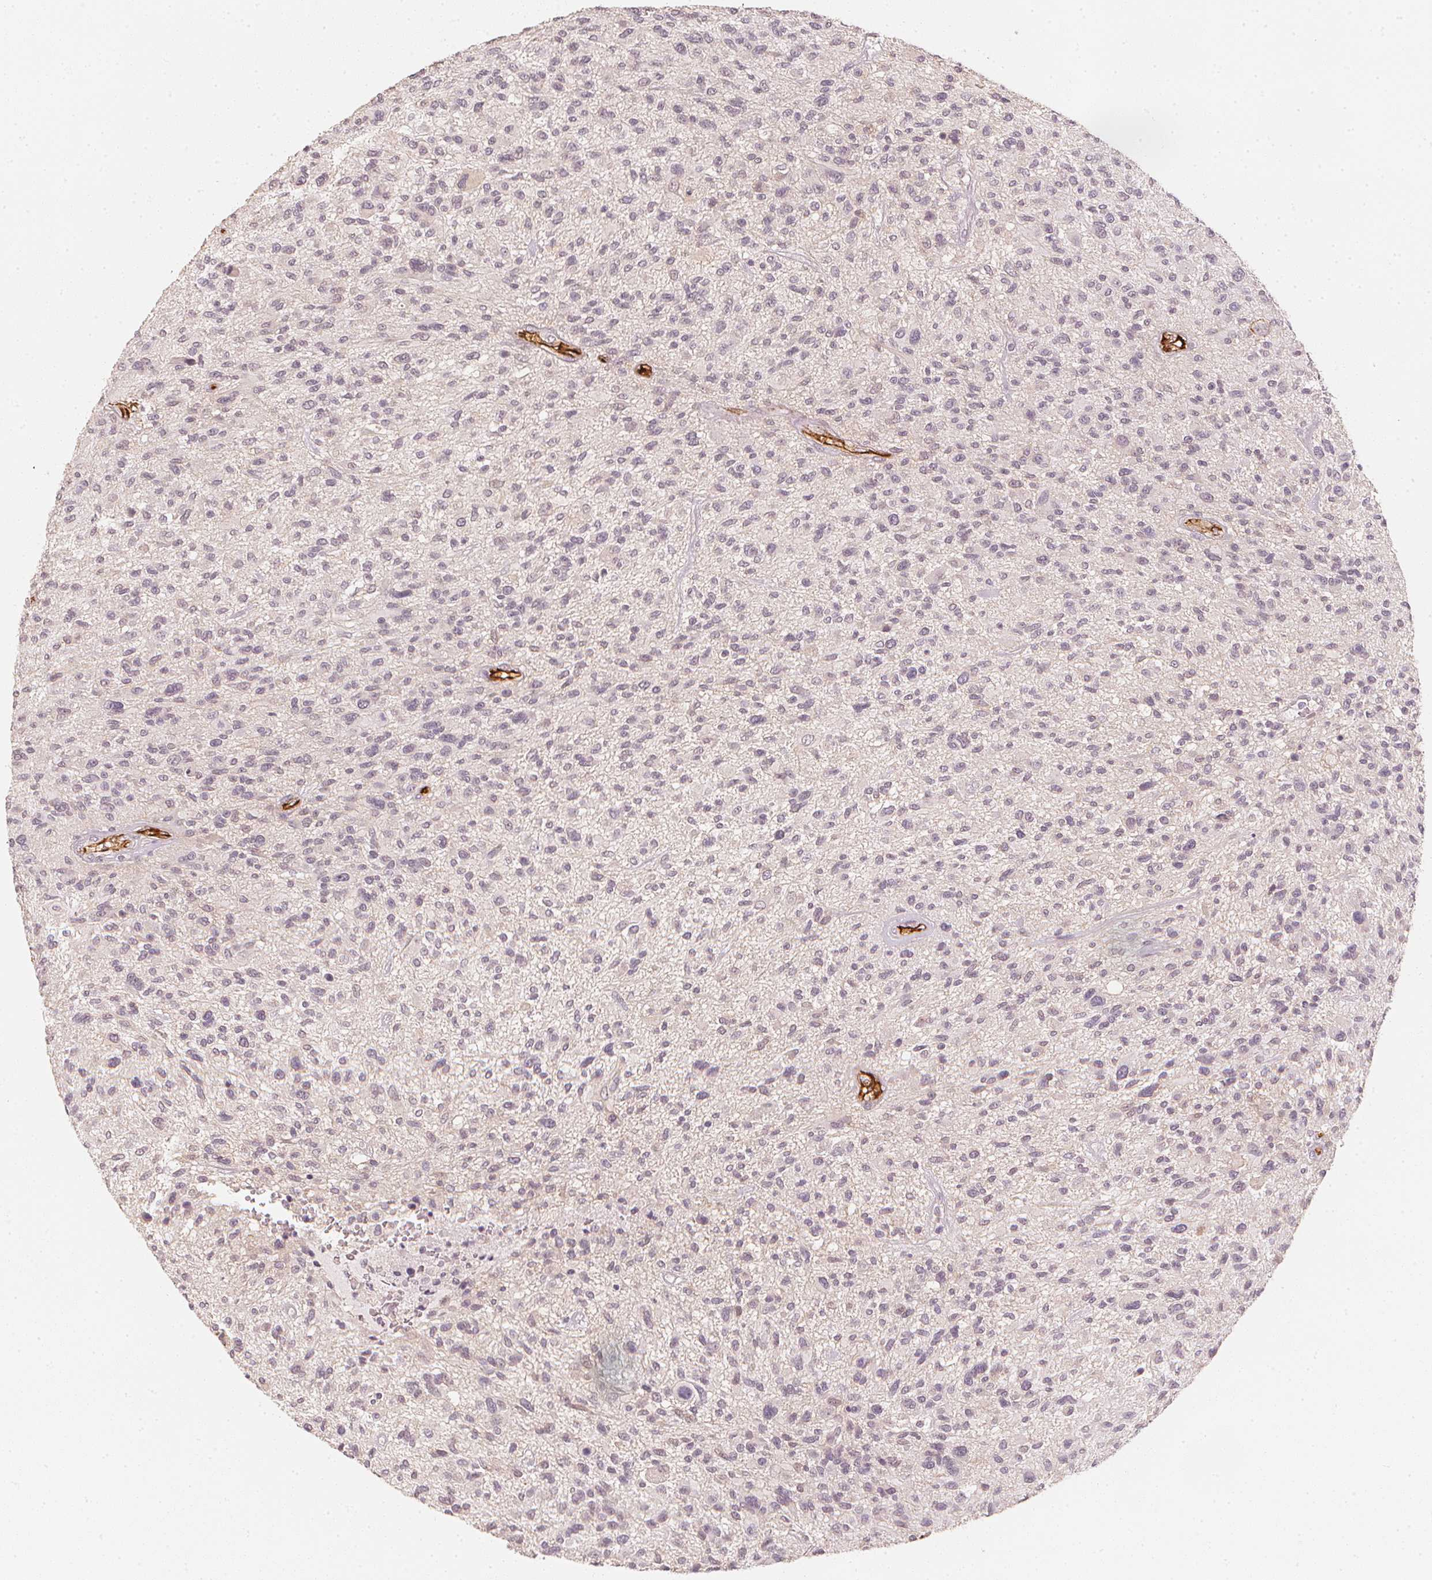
{"staining": {"intensity": "negative", "quantity": "none", "location": "none"}, "tissue": "glioma", "cell_type": "Tumor cells", "image_type": "cancer", "snomed": [{"axis": "morphology", "description": "Glioma, malignant, High grade"}, {"axis": "topography", "description": "Brain"}], "caption": "An immunohistochemistry (IHC) micrograph of glioma is shown. There is no staining in tumor cells of glioma.", "gene": "CIB1", "patient": {"sex": "male", "age": 47}}